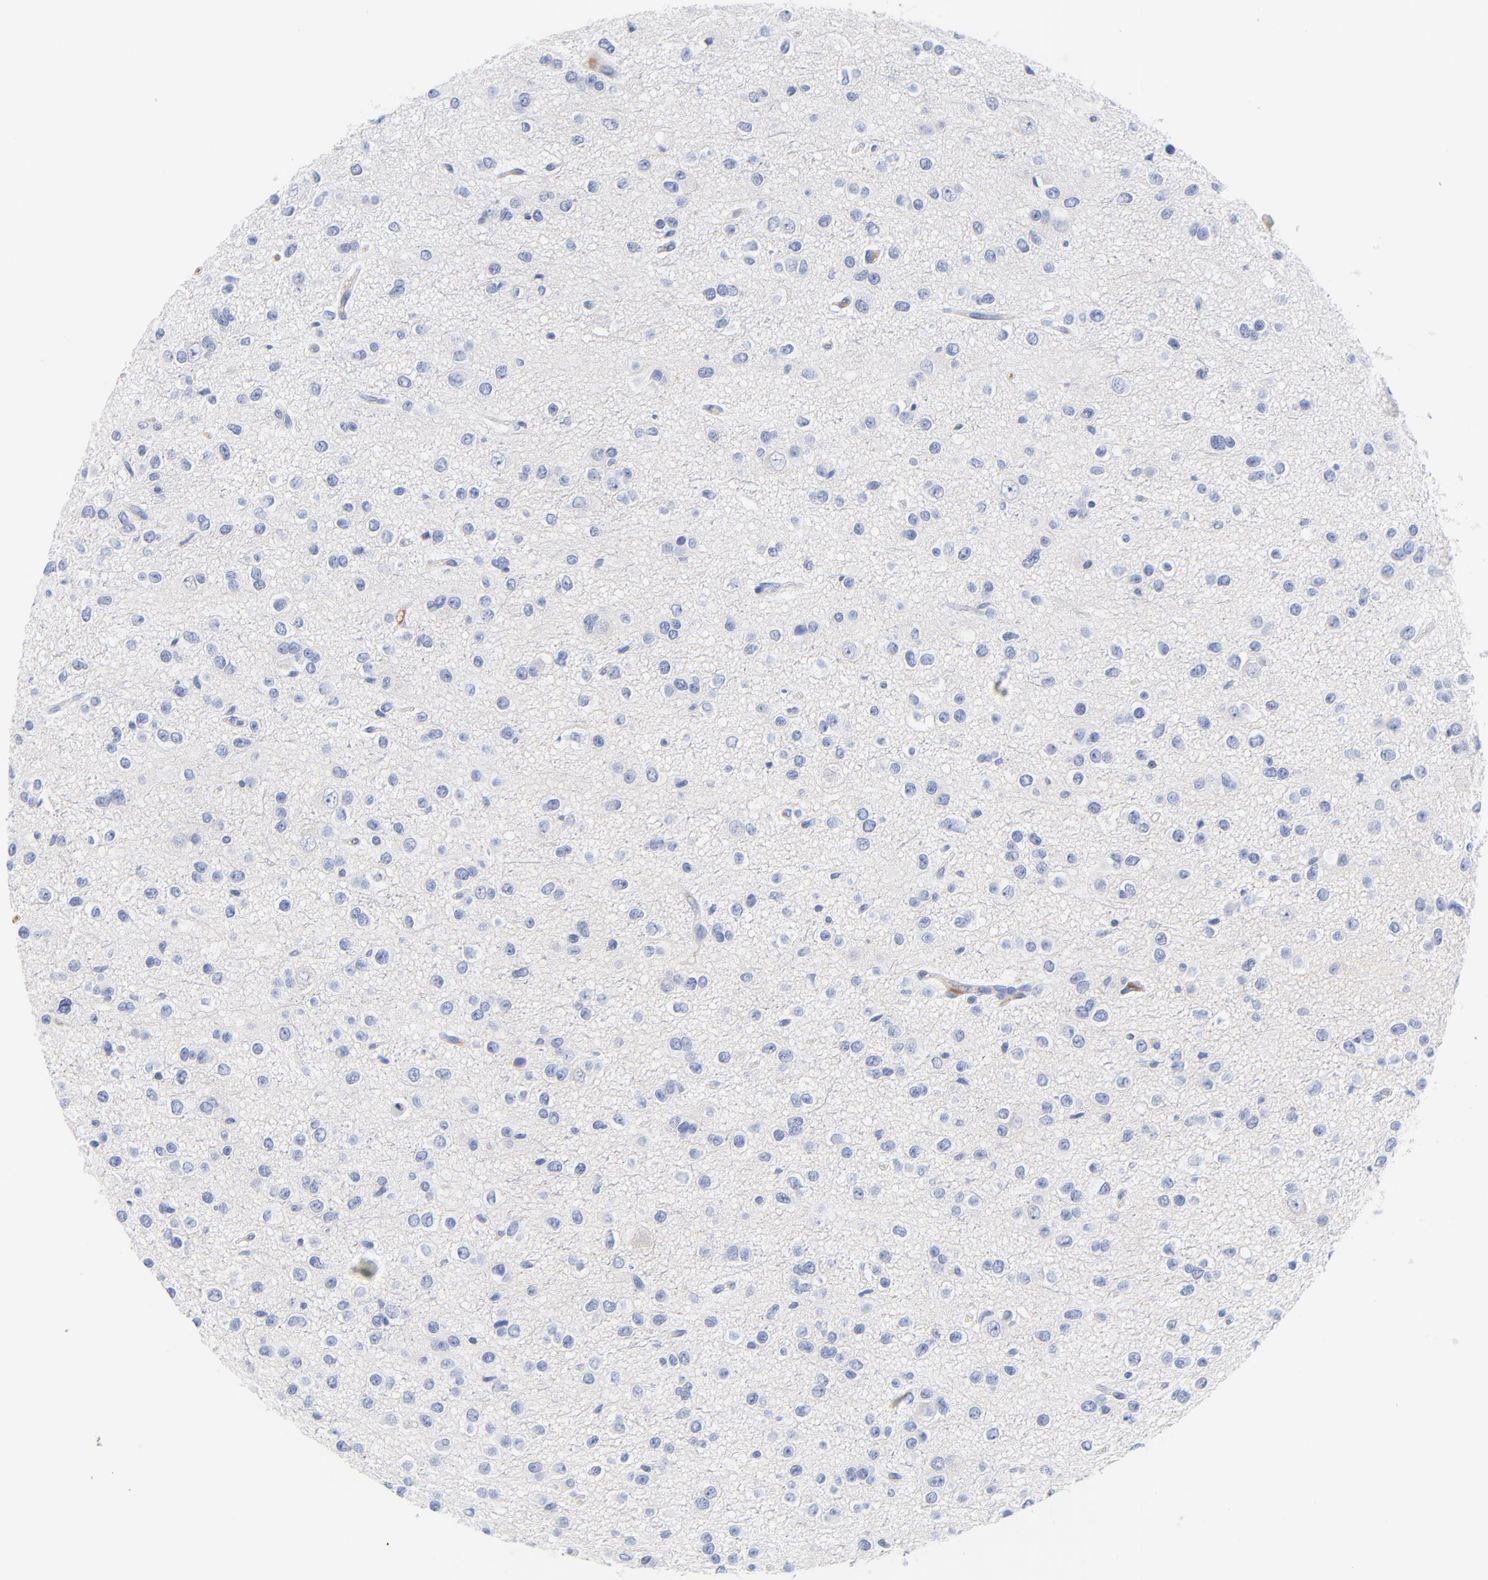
{"staining": {"intensity": "negative", "quantity": "none", "location": "none"}, "tissue": "glioma", "cell_type": "Tumor cells", "image_type": "cancer", "snomed": [{"axis": "morphology", "description": "Glioma, malignant, Low grade"}, {"axis": "topography", "description": "Brain"}], "caption": "There is no significant expression in tumor cells of malignant low-grade glioma.", "gene": "IGLV3-10", "patient": {"sex": "male", "age": 42}}